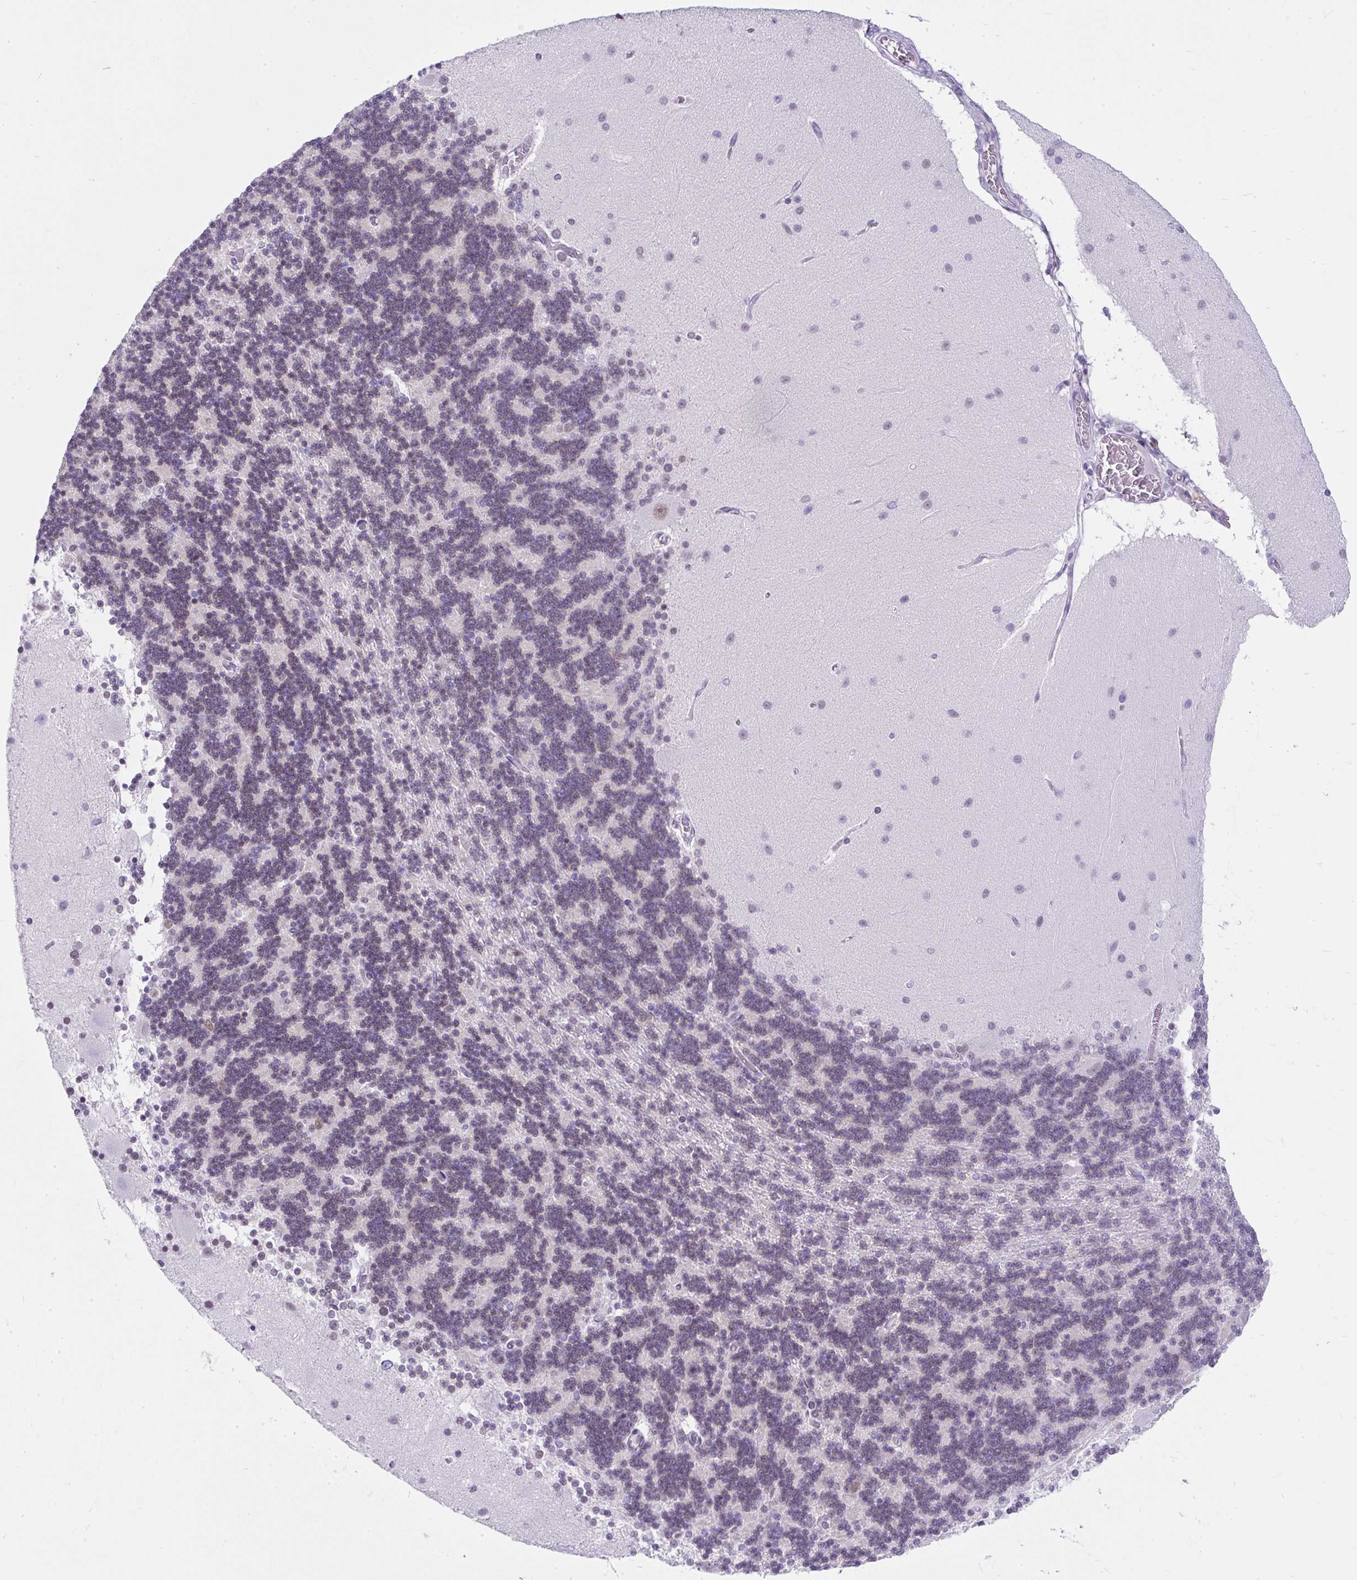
{"staining": {"intensity": "weak", "quantity": "25%-75%", "location": "nuclear"}, "tissue": "cerebellum", "cell_type": "Cells in granular layer", "image_type": "normal", "snomed": [{"axis": "morphology", "description": "Normal tissue, NOS"}, {"axis": "topography", "description": "Cerebellum"}], "caption": "Cells in granular layer display low levels of weak nuclear positivity in approximately 25%-75% of cells in benign cerebellum.", "gene": "PLCXD2", "patient": {"sex": "female", "age": 54}}